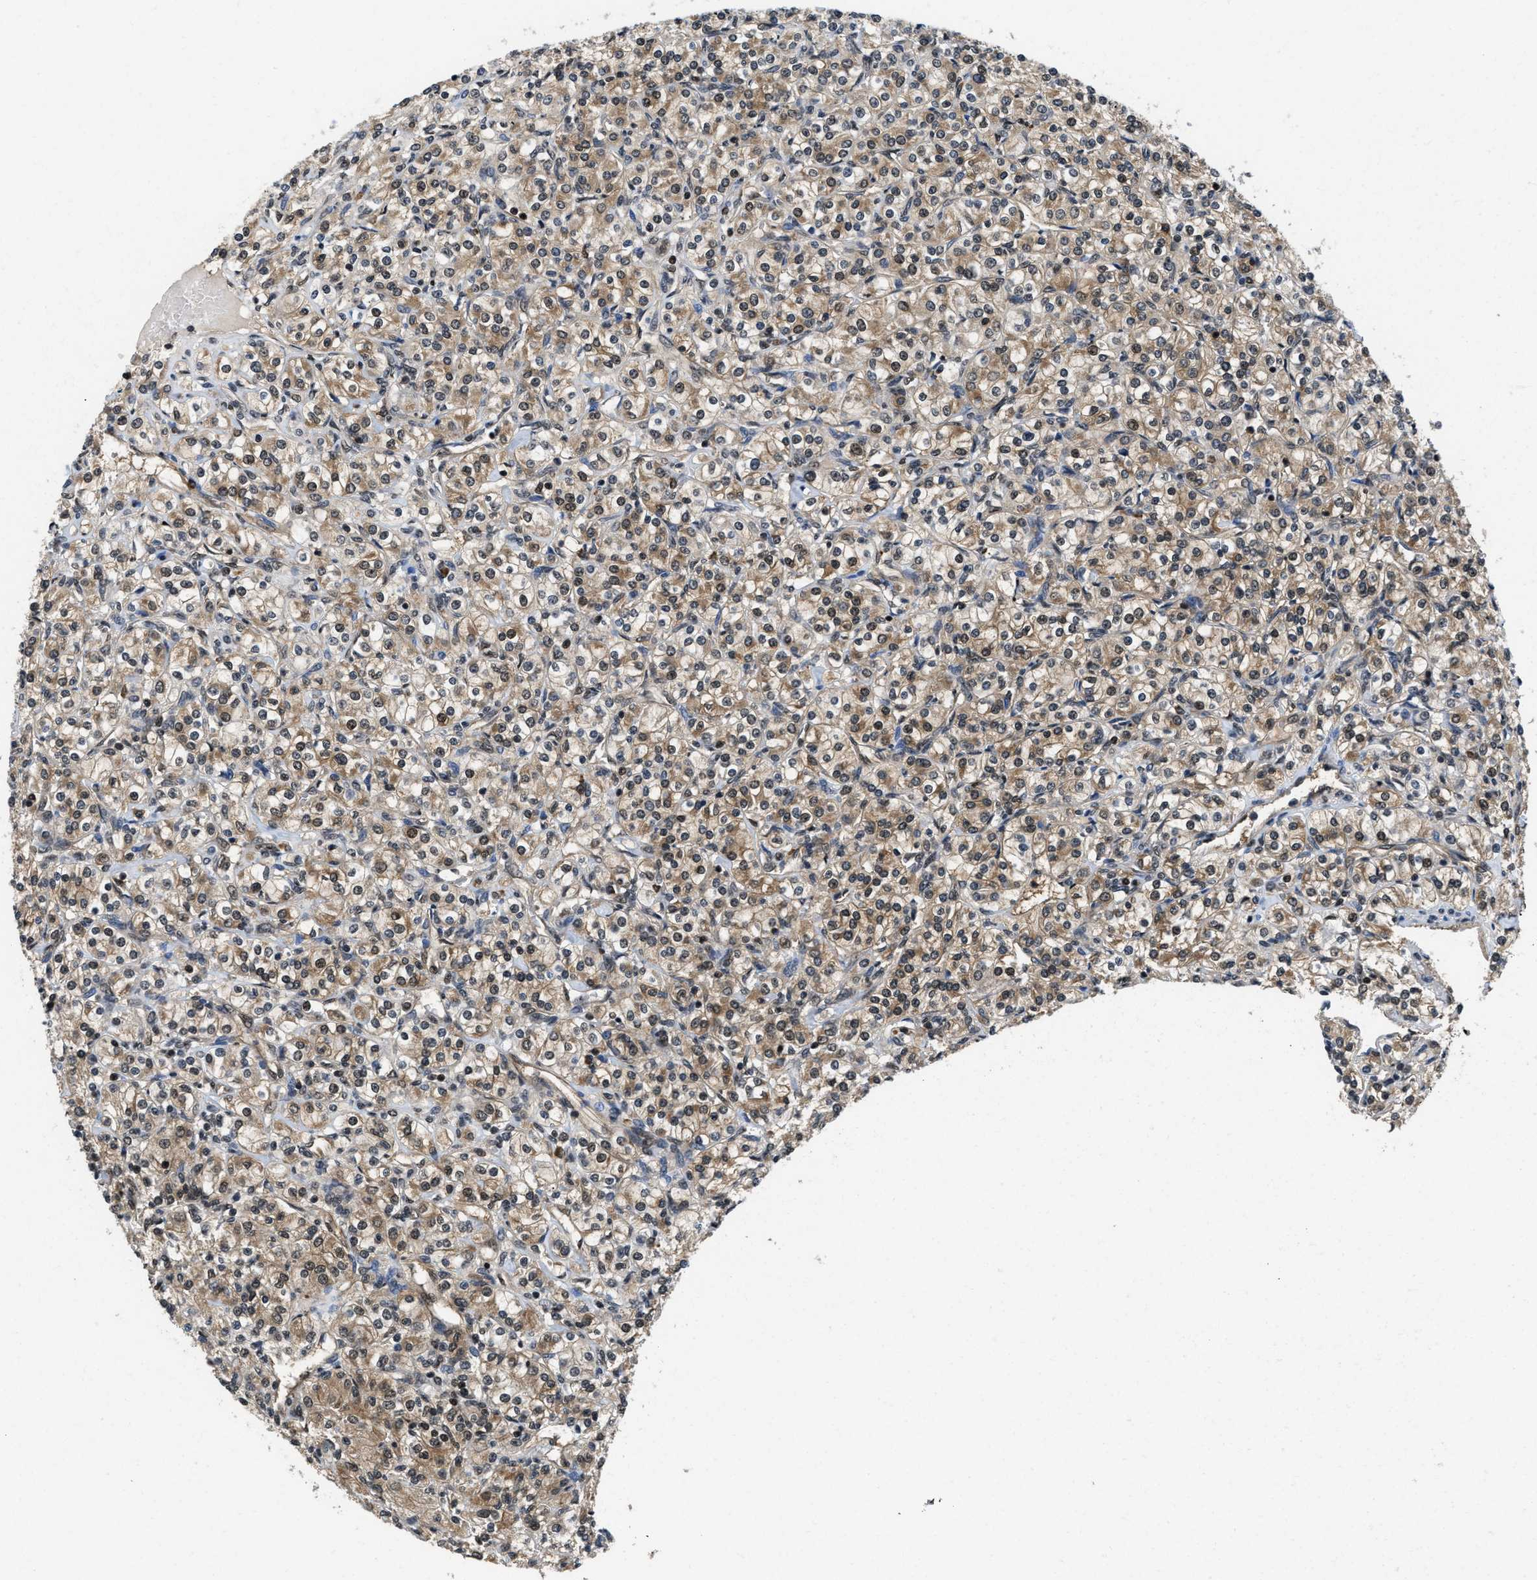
{"staining": {"intensity": "moderate", "quantity": "25%-75%", "location": "cytoplasmic/membranous,nuclear"}, "tissue": "renal cancer", "cell_type": "Tumor cells", "image_type": "cancer", "snomed": [{"axis": "morphology", "description": "Adenocarcinoma, NOS"}, {"axis": "topography", "description": "Kidney"}], "caption": "Human adenocarcinoma (renal) stained with a brown dye displays moderate cytoplasmic/membranous and nuclear positive expression in about 25%-75% of tumor cells.", "gene": "SAFB", "patient": {"sex": "male", "age": 77}}